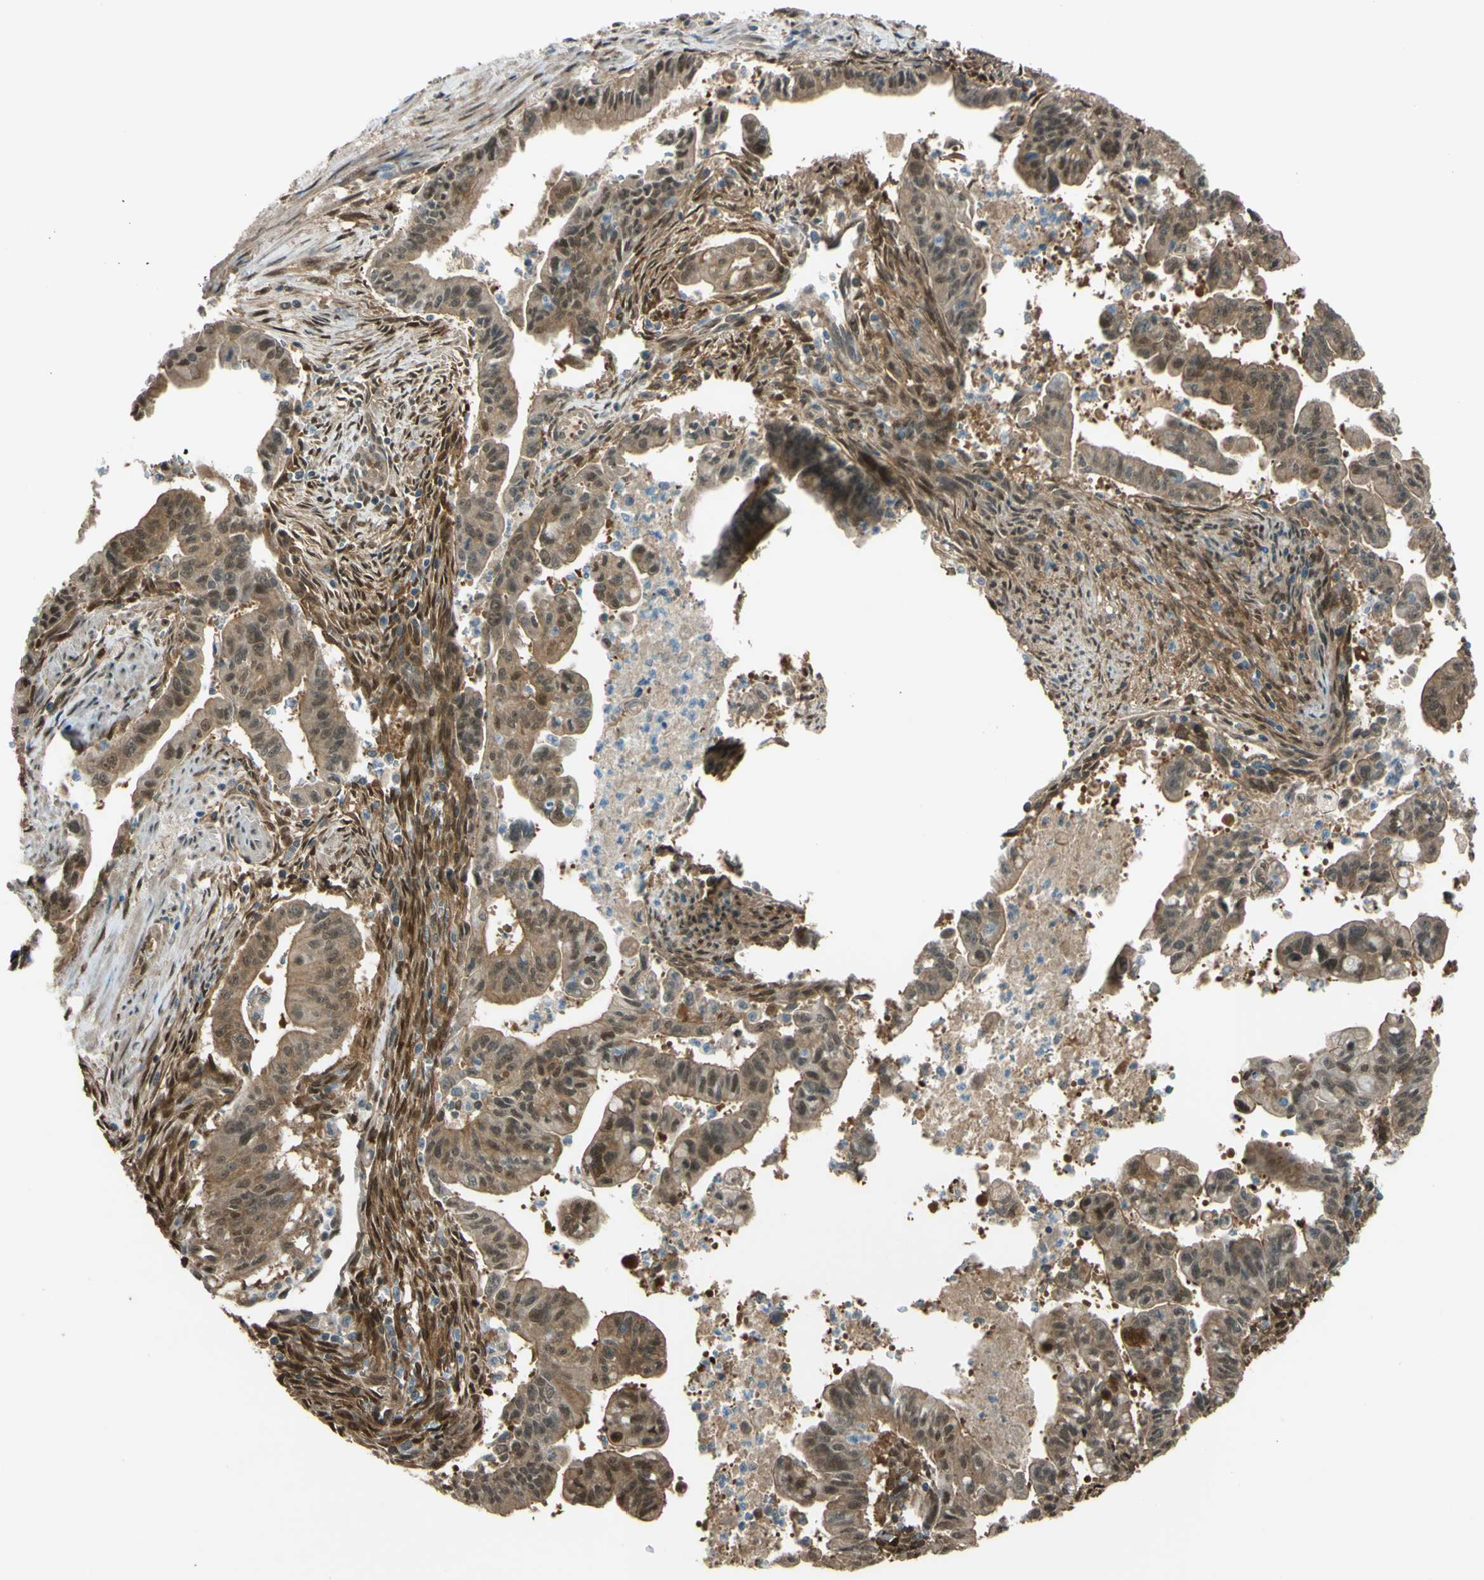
{"staining": {"intensity": "moderate", "quantity": ">75%", "location": "cytoplasmic/membranous"}, "tissue": "pancreatic cancer", "cell_type": "Tumor cells", "image_type": "cancer", "snomed": [{"axis": "morphology", "description": "Adenocarcinoma, NOS"}, {"axis": "topography", "description": "Pancreas"}], "caption": "A photomicrograph of human adenocarcinoma (pancreatic) stained for a protein displays moderate cytoplasmic/membranous brown staining in tumor cells.", "gene": "YWHAQ", "patient": {"sex": "male", "age": 70}}